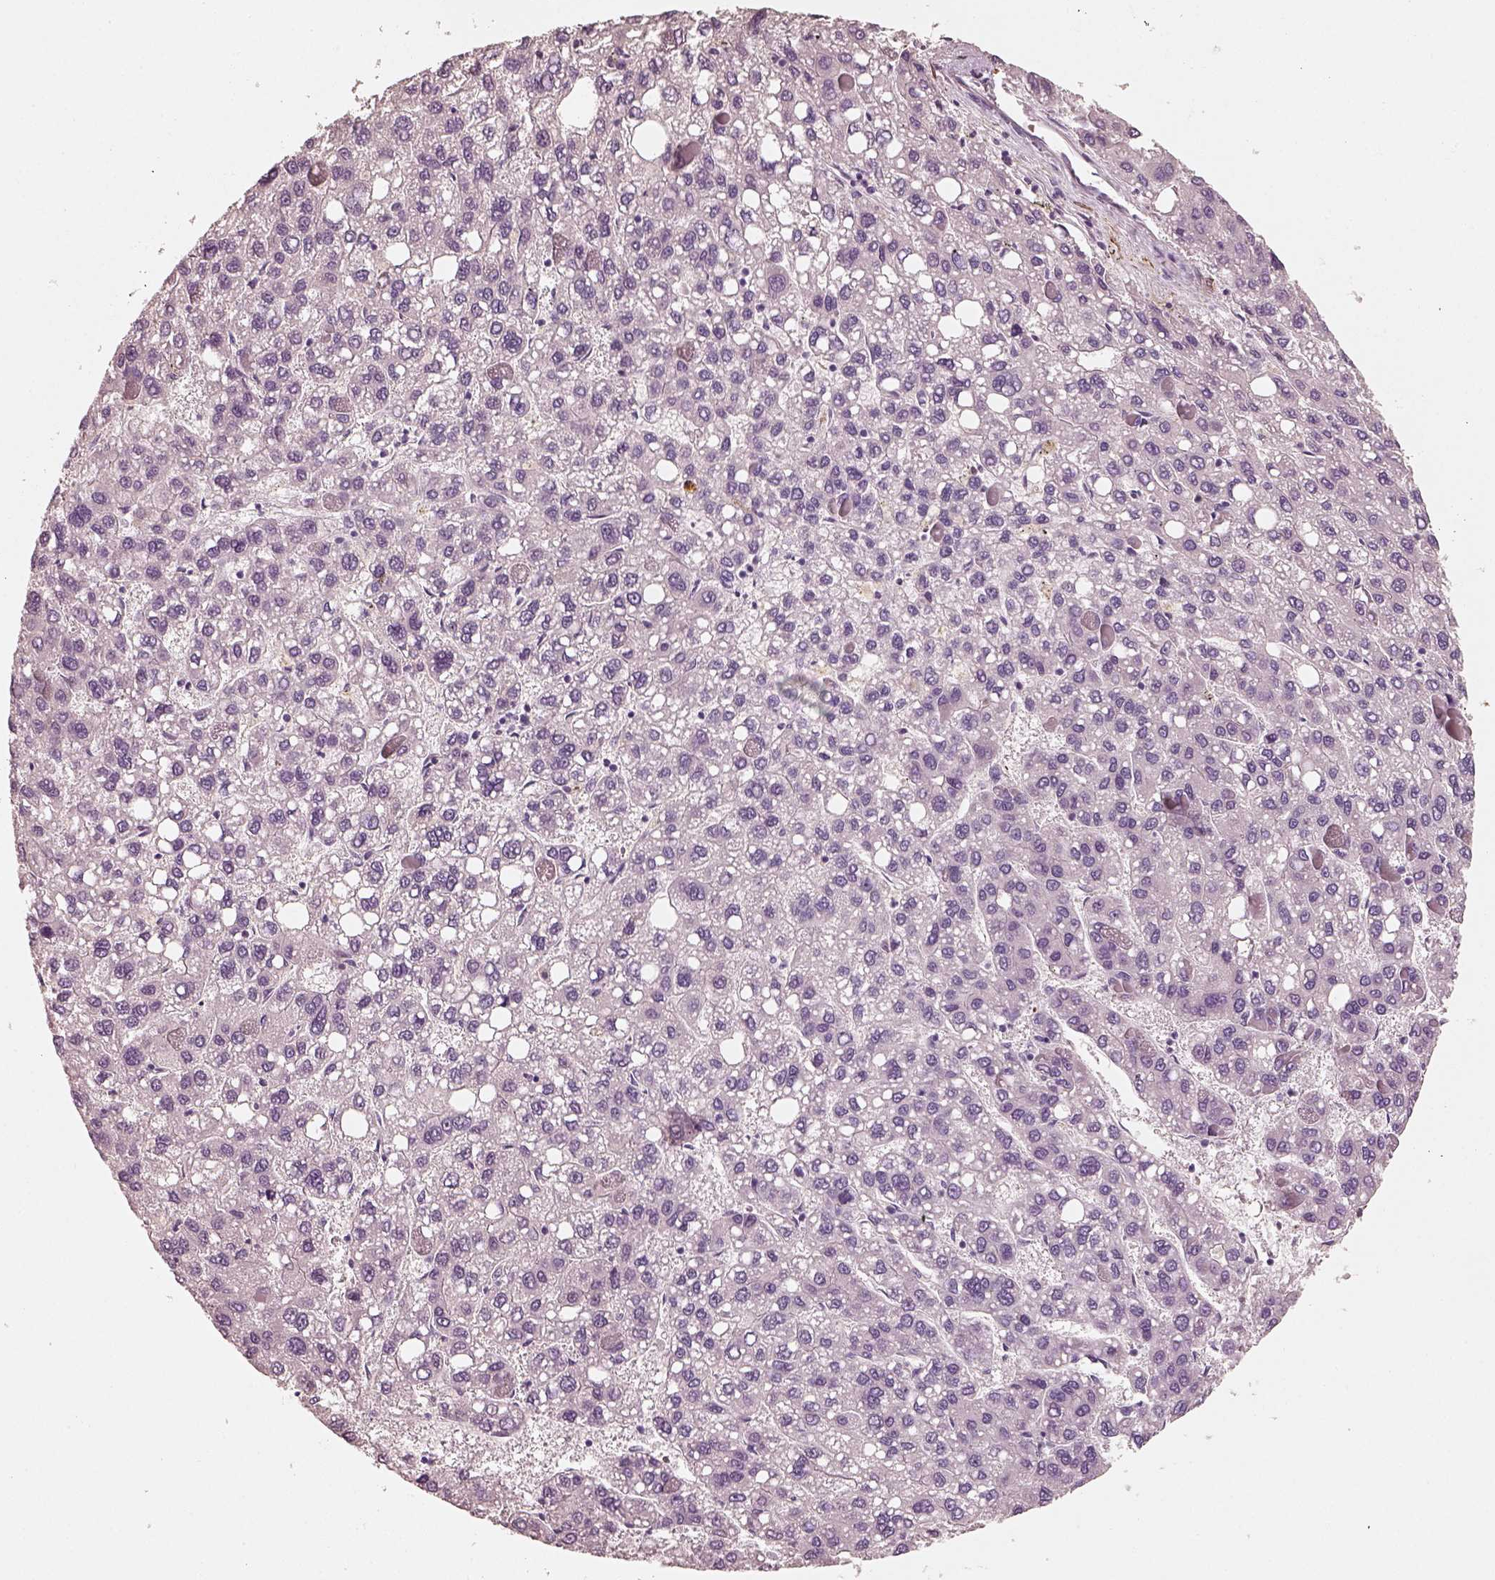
{"staining": {"intensity": "negative", "quantity": "none", "location": "none"}, "tissue": "liver cancer", "cell_type": "Tumor cells", "image_type": "cancer", "snomed": [{"axis": "morphology", "description": "Carcinoma, Hepatocellular, NOS"}, {"axis": "topography", "description": "Liver"}], "caption": "Human hepatocellular carcinoma (liver) stained for a protein using immunohistochemistry displays no expression in tumor cells.", "gene": "RS1", "patient": {"sex": "female", "age": 82}}